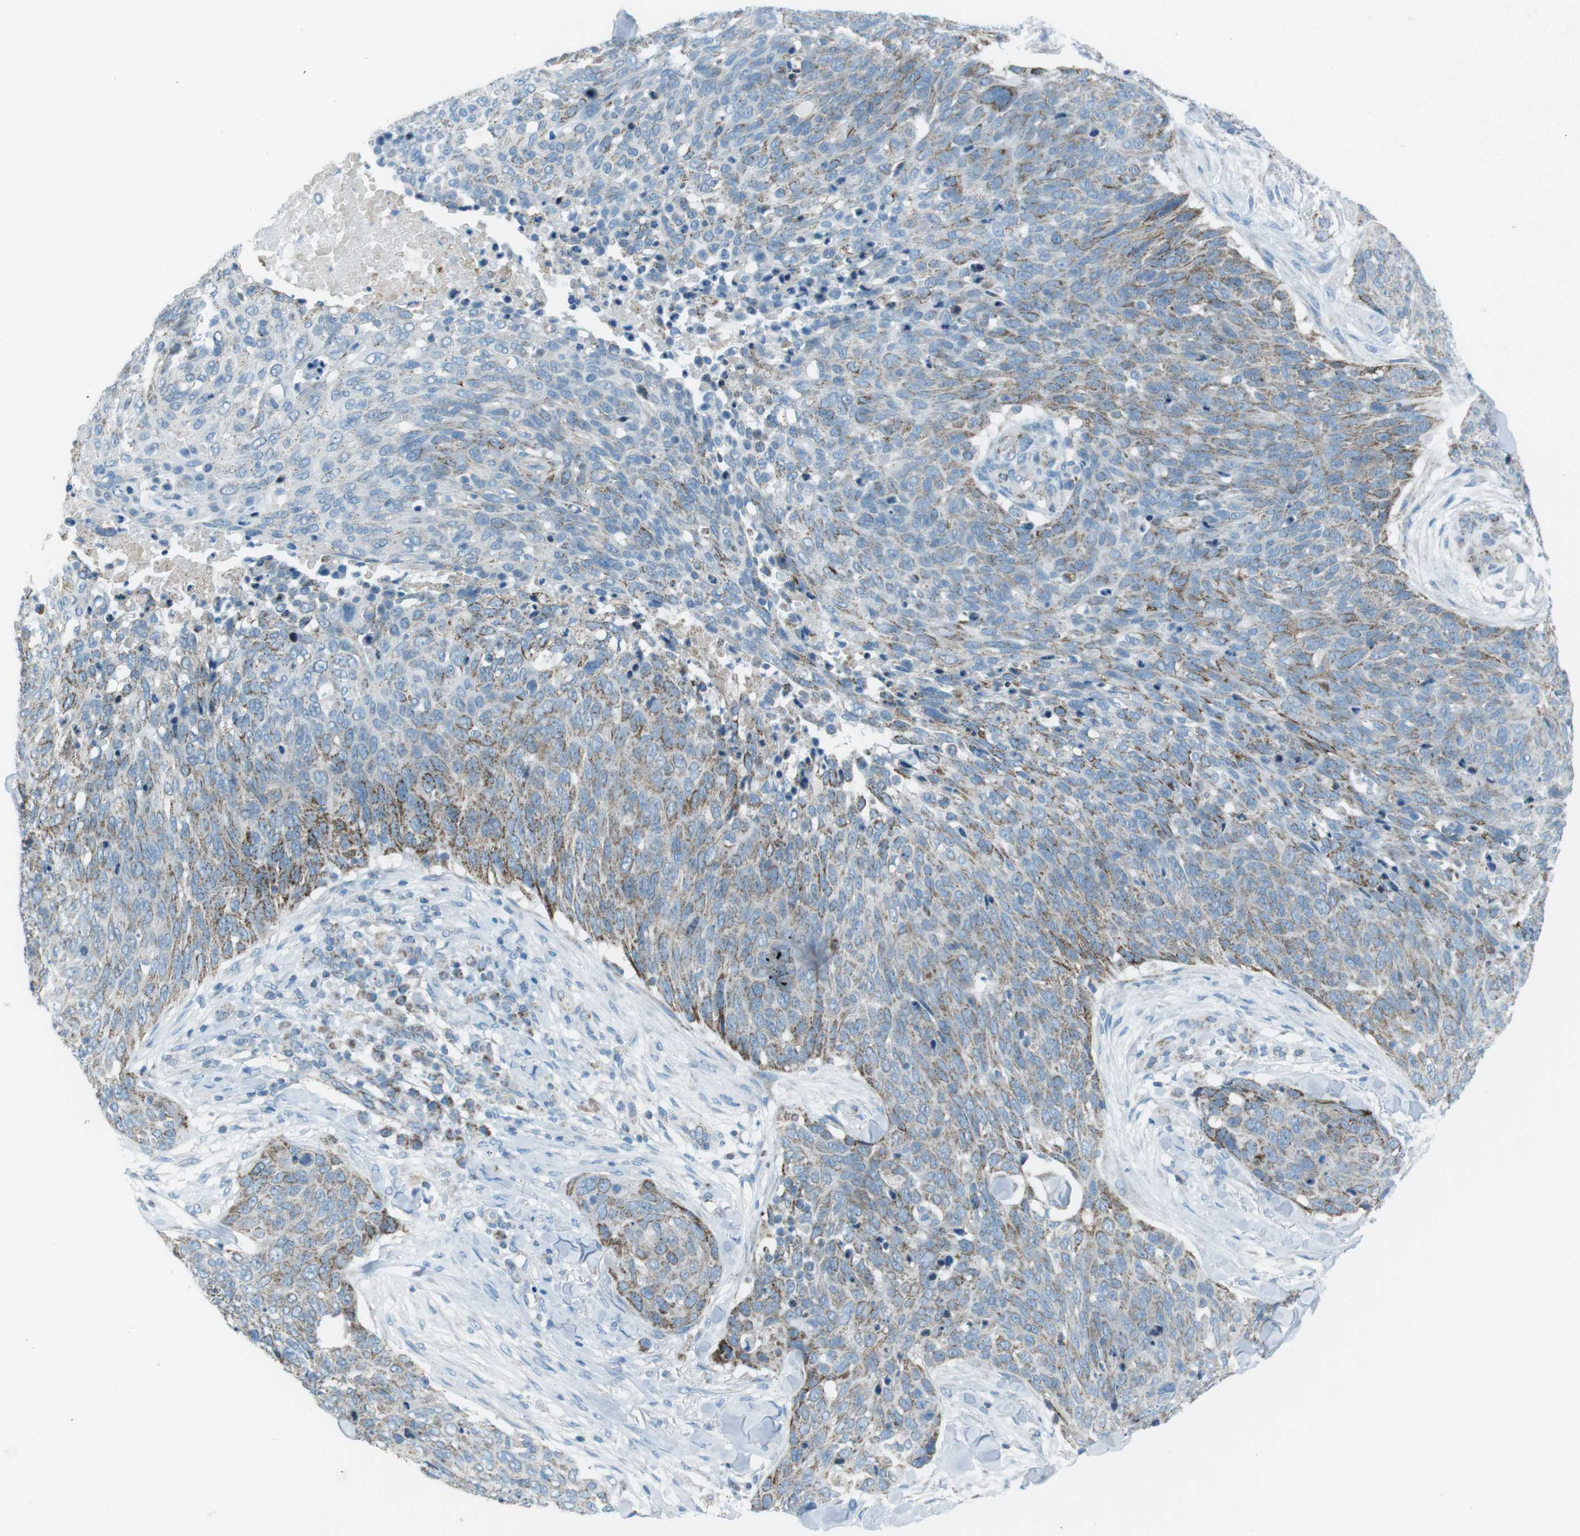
{"staining": {"intensity": "moderate", "quantity": "25%-75%", "location": "cytoplasmic/membranous"}, "tissue": "skin cancer", "cell_type": "Tumor cells", "image_type": "cancer", "snomed": [{"axis": "morphology", "description": "Squamous cell carcinoma in situ, NOS"}, {"axis": "morphology", "description": "Squamous cell carcinoma, NOS"}, {"axis": "topography", "description": "Skin"}], "caption": "Squamous cell carcinoma (skin) stained with DAB immunohistochemistry demonstrates medium levels of moderate cytoplasmic/membranous positivity in about 25%-75% of tumor cells.", "gene": "DNAJA3", "patient": {"sex": "male", "age": 93}}